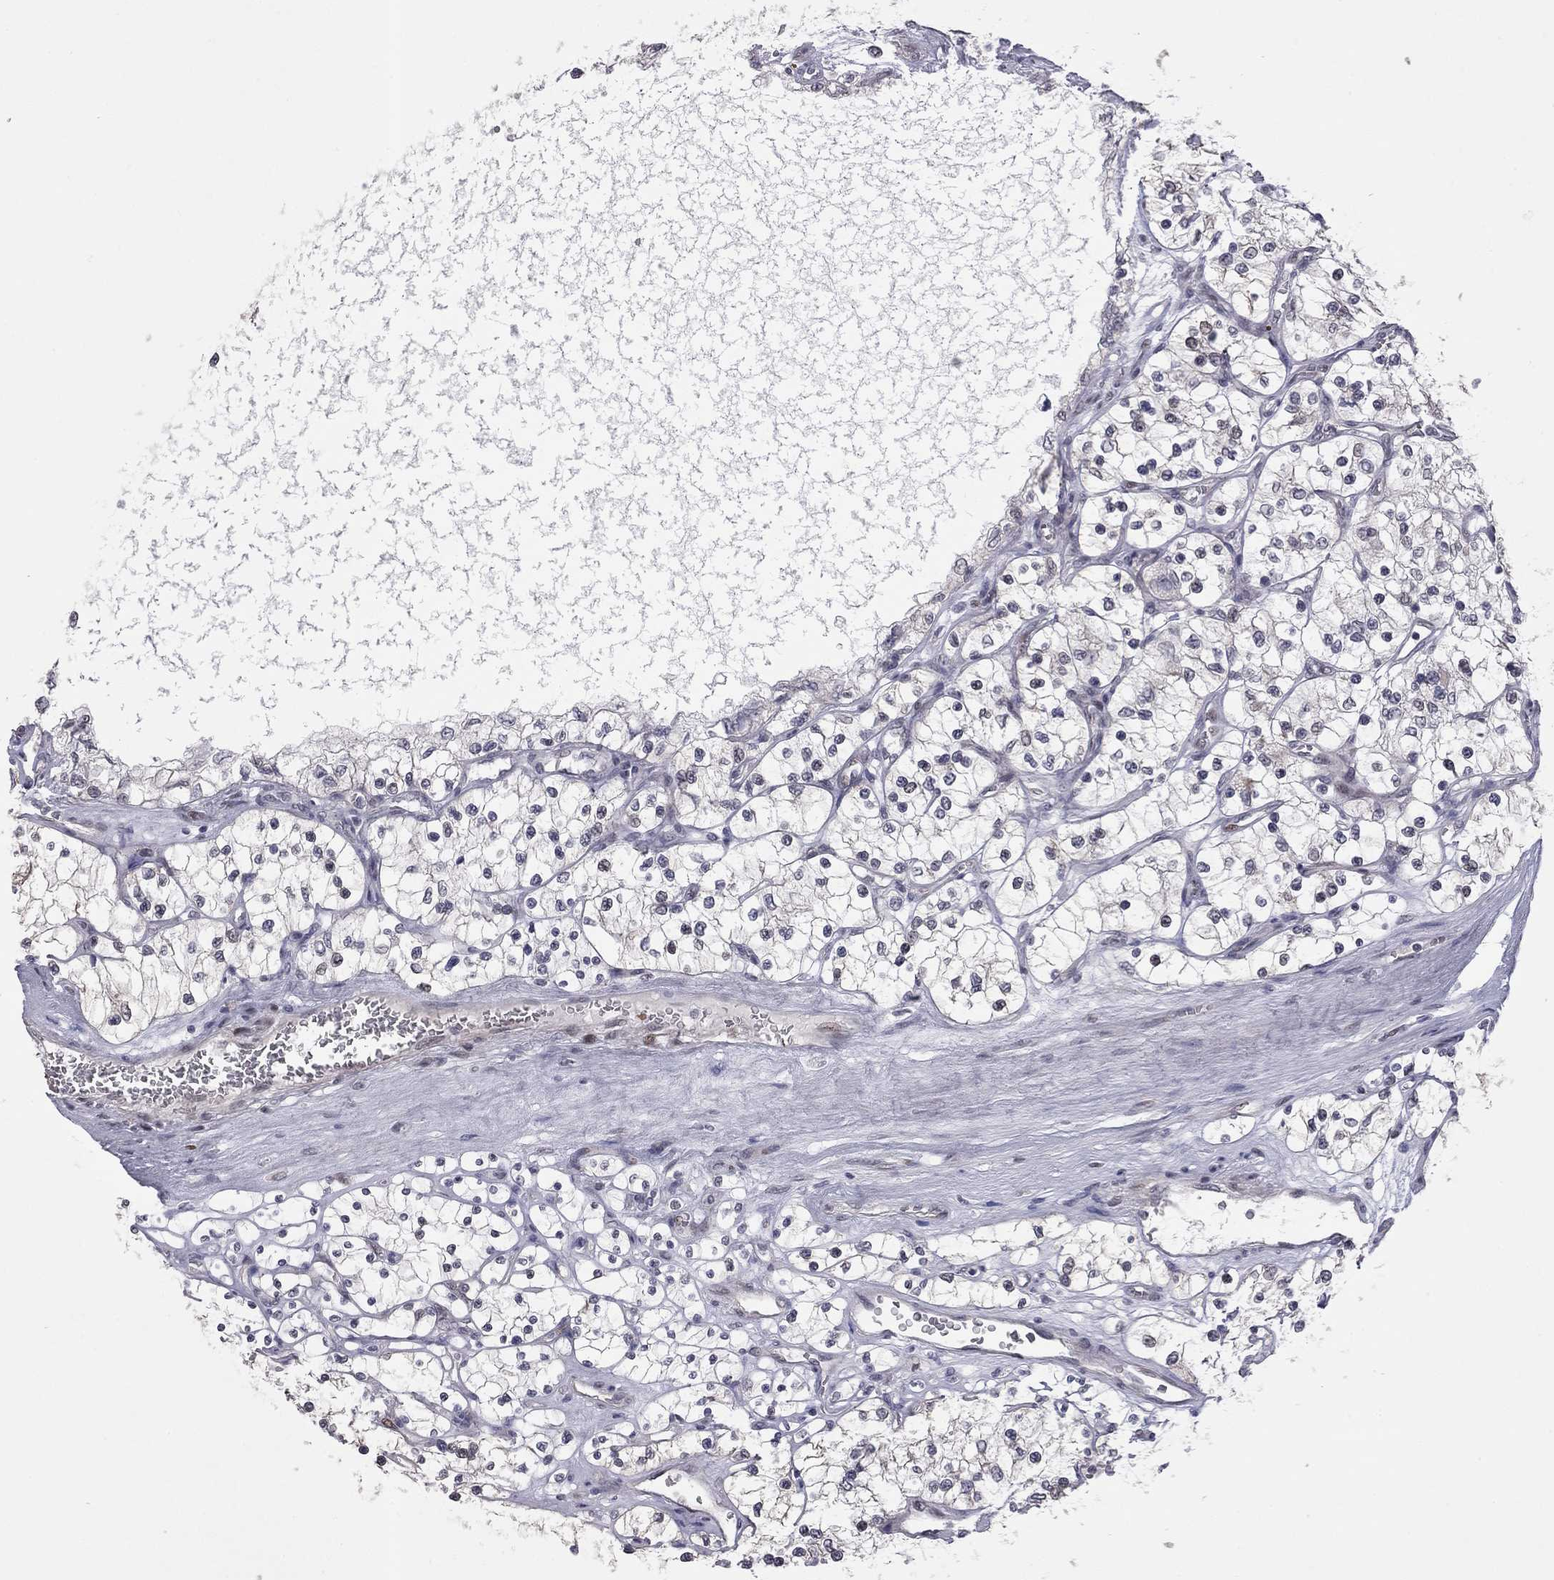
{"staining": {"intensity": "negative", "quantity": "none", "location": "none"}, "tissue": "renal cancer", "cell_type": "Tumor cells", "image_type": "cancer", "snomed": [{"axis": "morphology", "description": "Adenocarcinoma, NOS"}, {"axis": "topography", "description": "Kidney"}], "caption": "Micrograph shows no significant protein staining in tumor cells of adenocarcinoma (renal).", "gene": "MC3R", "patient": {"sex": "female", "age": 69}}